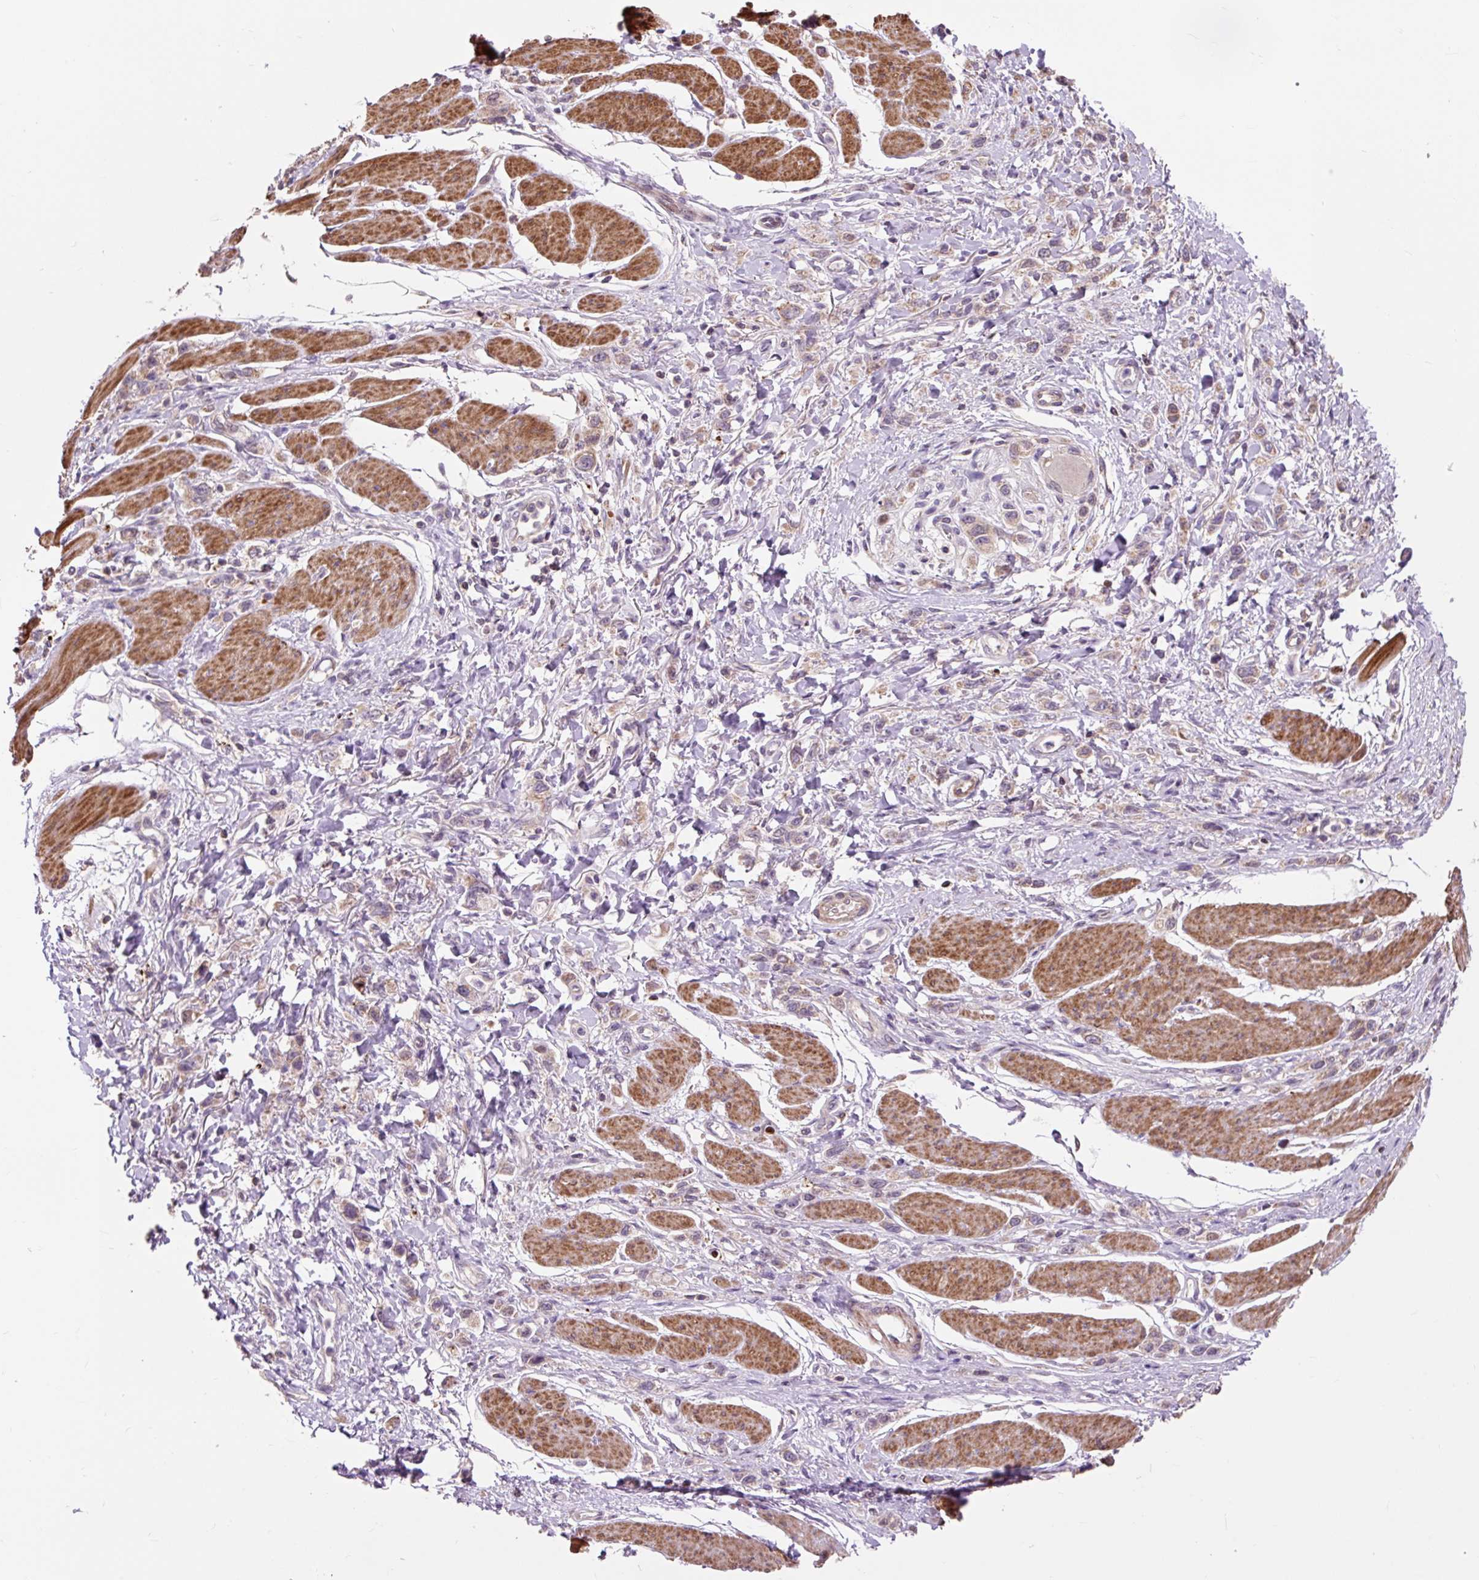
{"staining": {"intensity": "weak", "quantity": "<25%", "location": "cytoplasmic/membranous"}, "tissue": "stomach cancer", "cell_type": "Tumor cells", "image_type": "cancer", "snomed": [{"axis": "morphology", "description": "Adenocarcinoma, NOS"}, {"axis": "topography", "description": "Stomach"}], "caption": "An image of human adenocarcinoma (stomach) is negative for staining in tumor cells.", "gene": "PRIMPOL", "patient": {"sex": "female", "age": 65}}